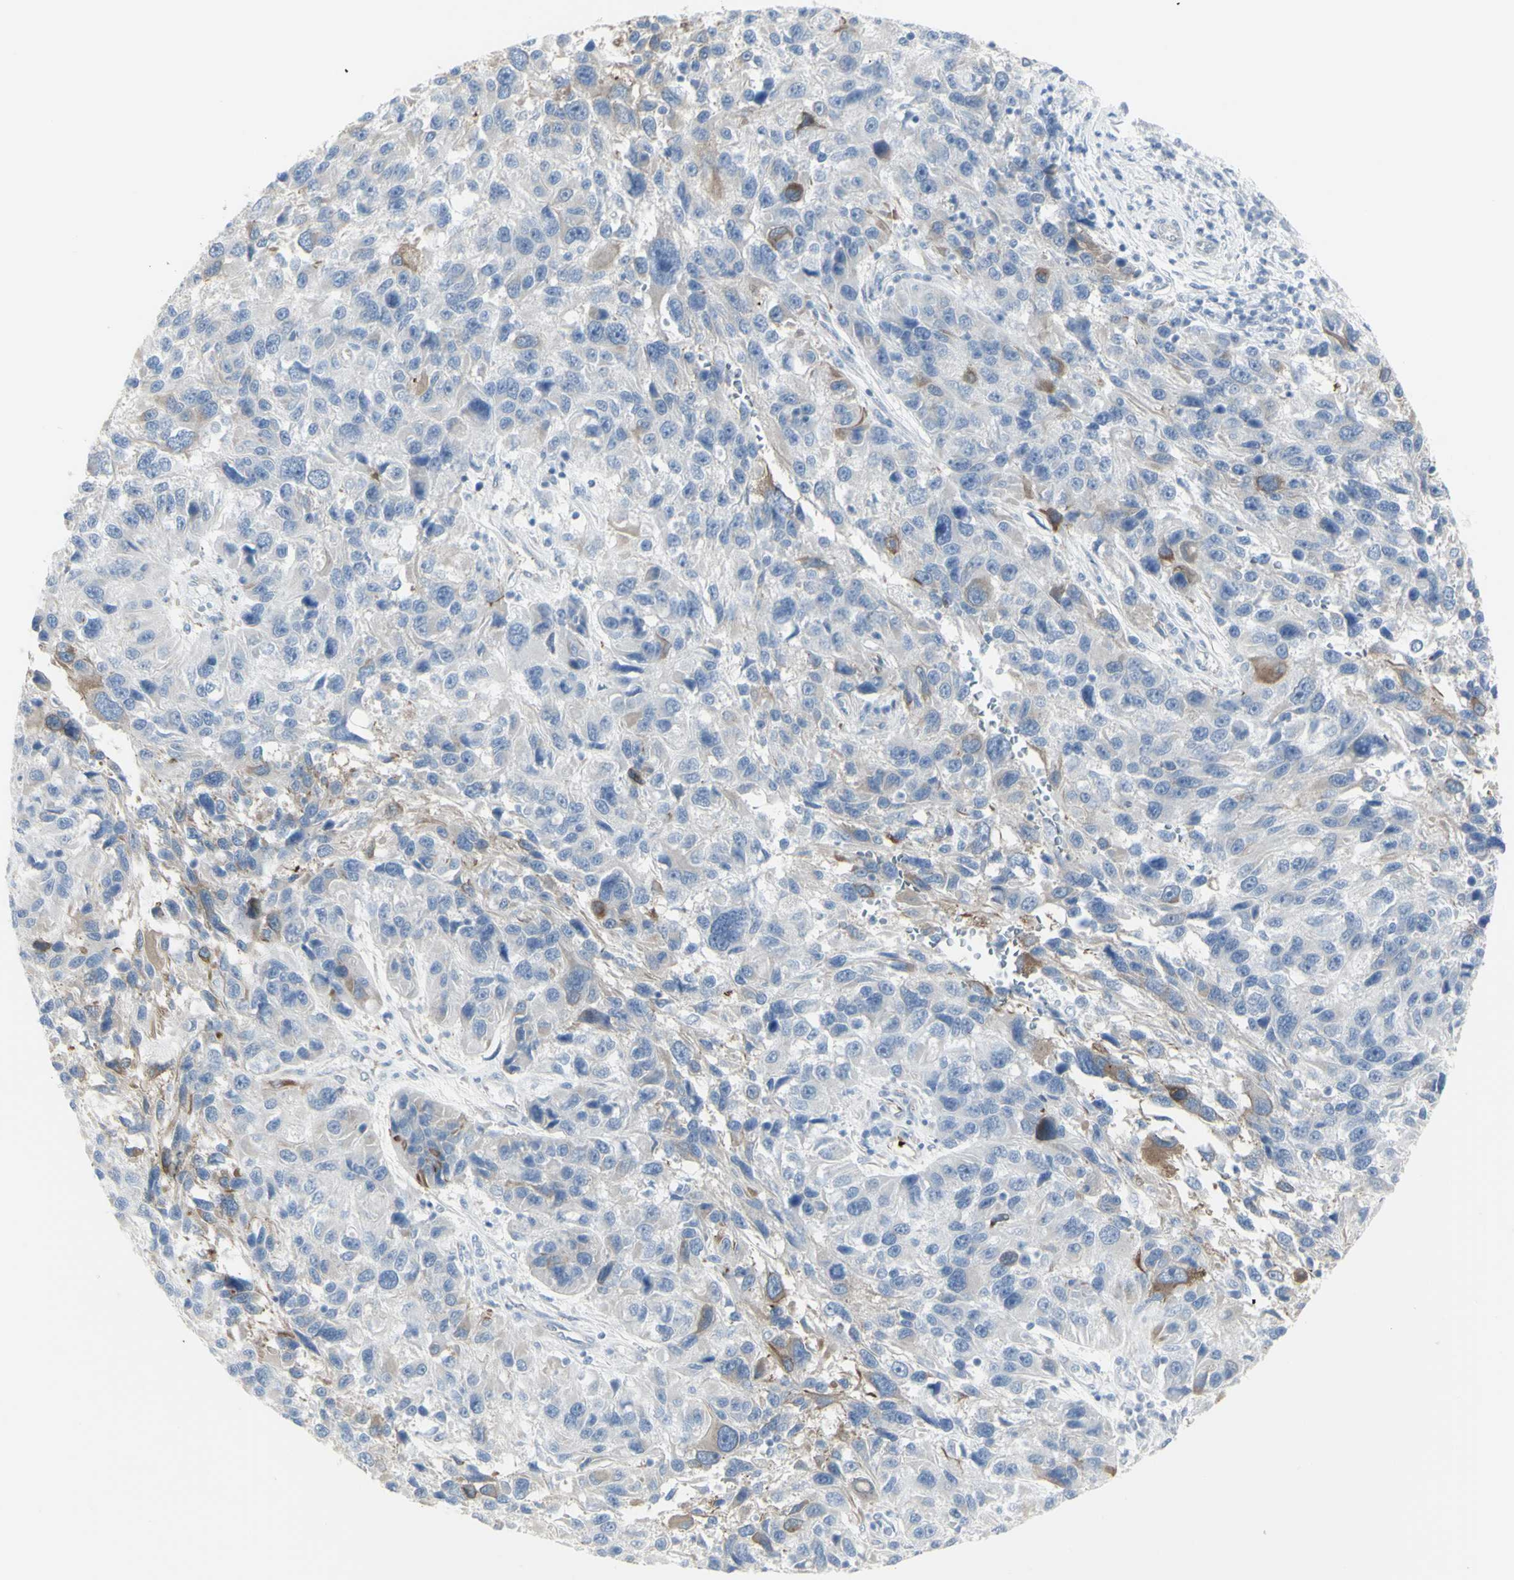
{"staining": {"intensity": "weak", "quantity": "<25%", "location": "cytoplasmic/membranous"}, "tissue": "melanoma", "cell_type": "Tumor cells", "image_type": "cancer", "snomed": [{"axis": "morphology", "description": "Malignant melanoma, NOS"}, {"axis": "topography", "description": "Skin"}], "caption": "Immunohistochemical staining of human malignant melanoma exhibits no significant positivity in tumor cells.", "gene": "ENSG00000198211", "patient": {"sex": "male", "age": 53}}